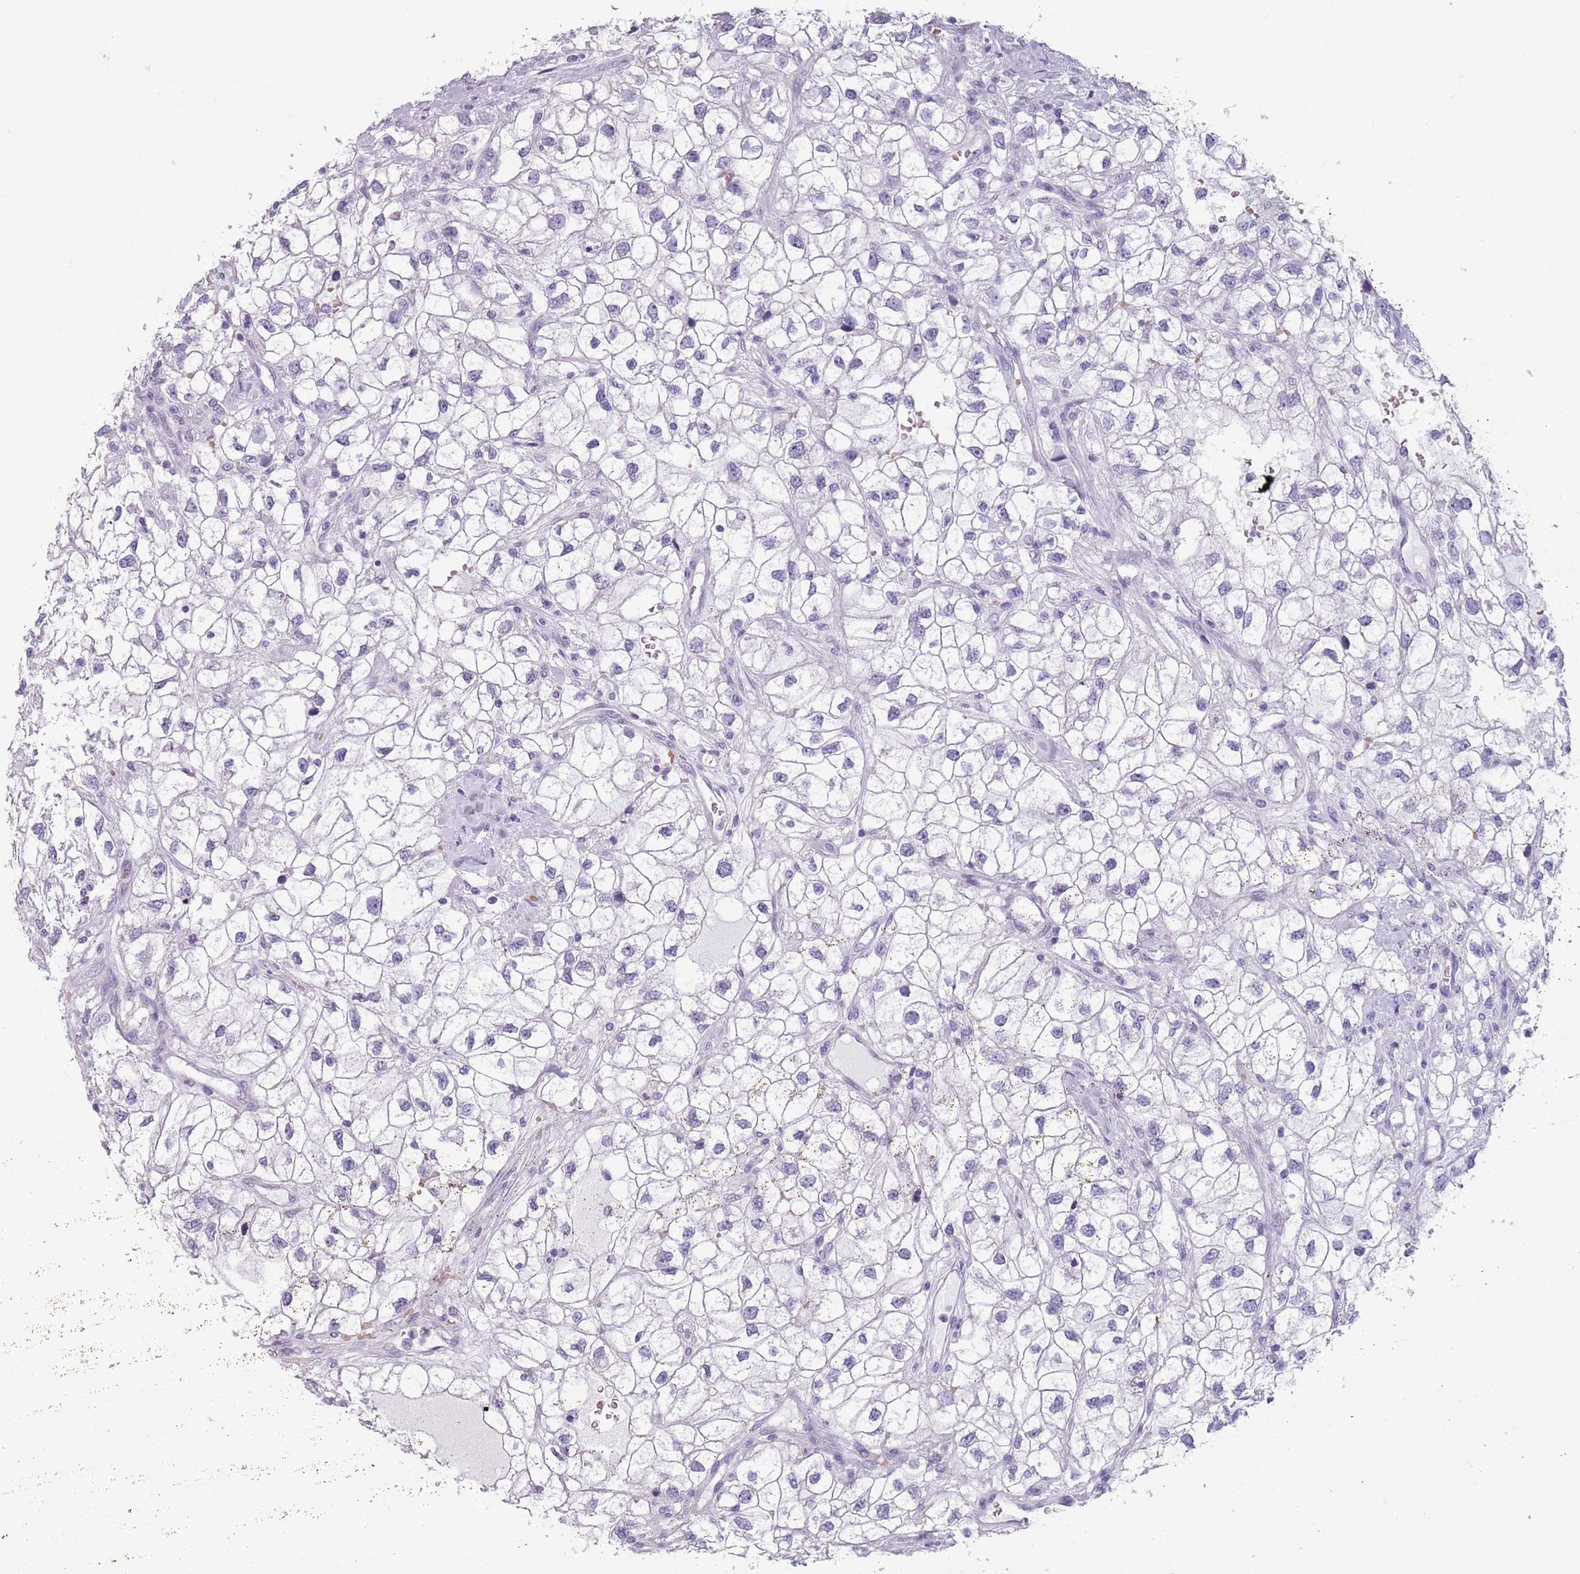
{"staining": {"intensity": "negative", "quantity": "none", "location": "none"}, "tissue": "renal cancer", "cell_type": "Tumor cells", "image_type": "cancer", "snomed": [{"axis": "morphology", "description": "Adenocarcinoma, NOS"}, {"axis": "topography", "description": "Kidney"}], "caption": "A high-resolution photomicrograph shows IHC staining of adenocarcinoma (renal), which reveals no significant staining in tumor cells. The staining was performed using DAB (3,3'-diaminobenzidine) to visualize the protein expression in brown, while the nuclei were stained in blue with hematoxylin (Magnification: 20x).", "gene": "SPESP1", "patient": {"sex": "male", "age": 59}}